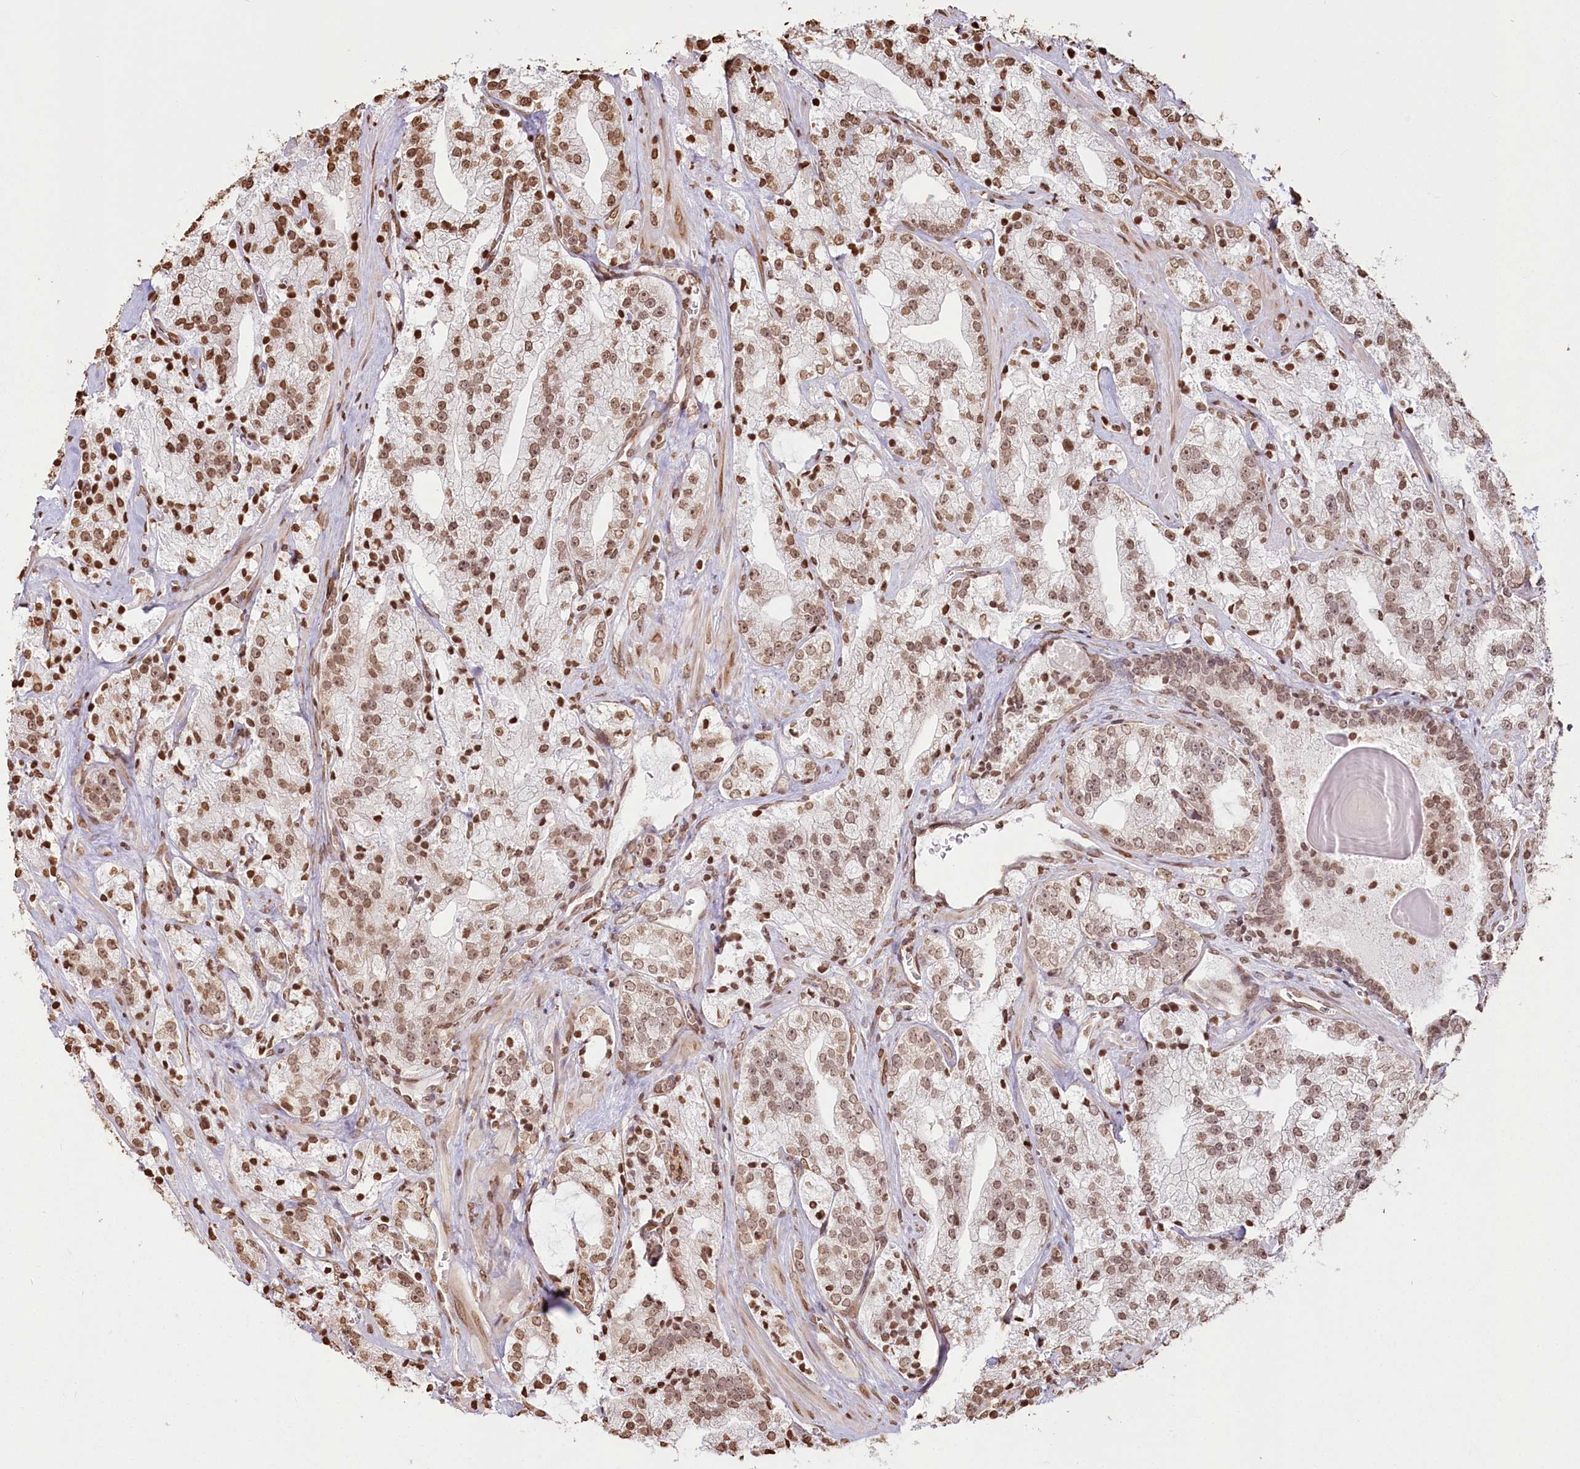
{"staining": {"intensity": "moderate", "quantity": ">75%", "location": "nuclear"}, "tissue": "prostate cancer", "cell_type": "Tumor cells", "image_type": "cancer", "snomed": [{"axis": "morphology", "description": "Adenocarcinoma, High grade"}, {"axis": "topography", "description": "Prostate"}], "caption": "This micrograph displays prostate adenocarcinoma (high-grade) stained with immunohistochemistry to label a protein in brown. The nuclear of tumor cells show moderate positivity for the protein. Nuclei are counter-stained blue.", "gene": "FAM13A", "patient": {"sex": "male", "age": 64}}